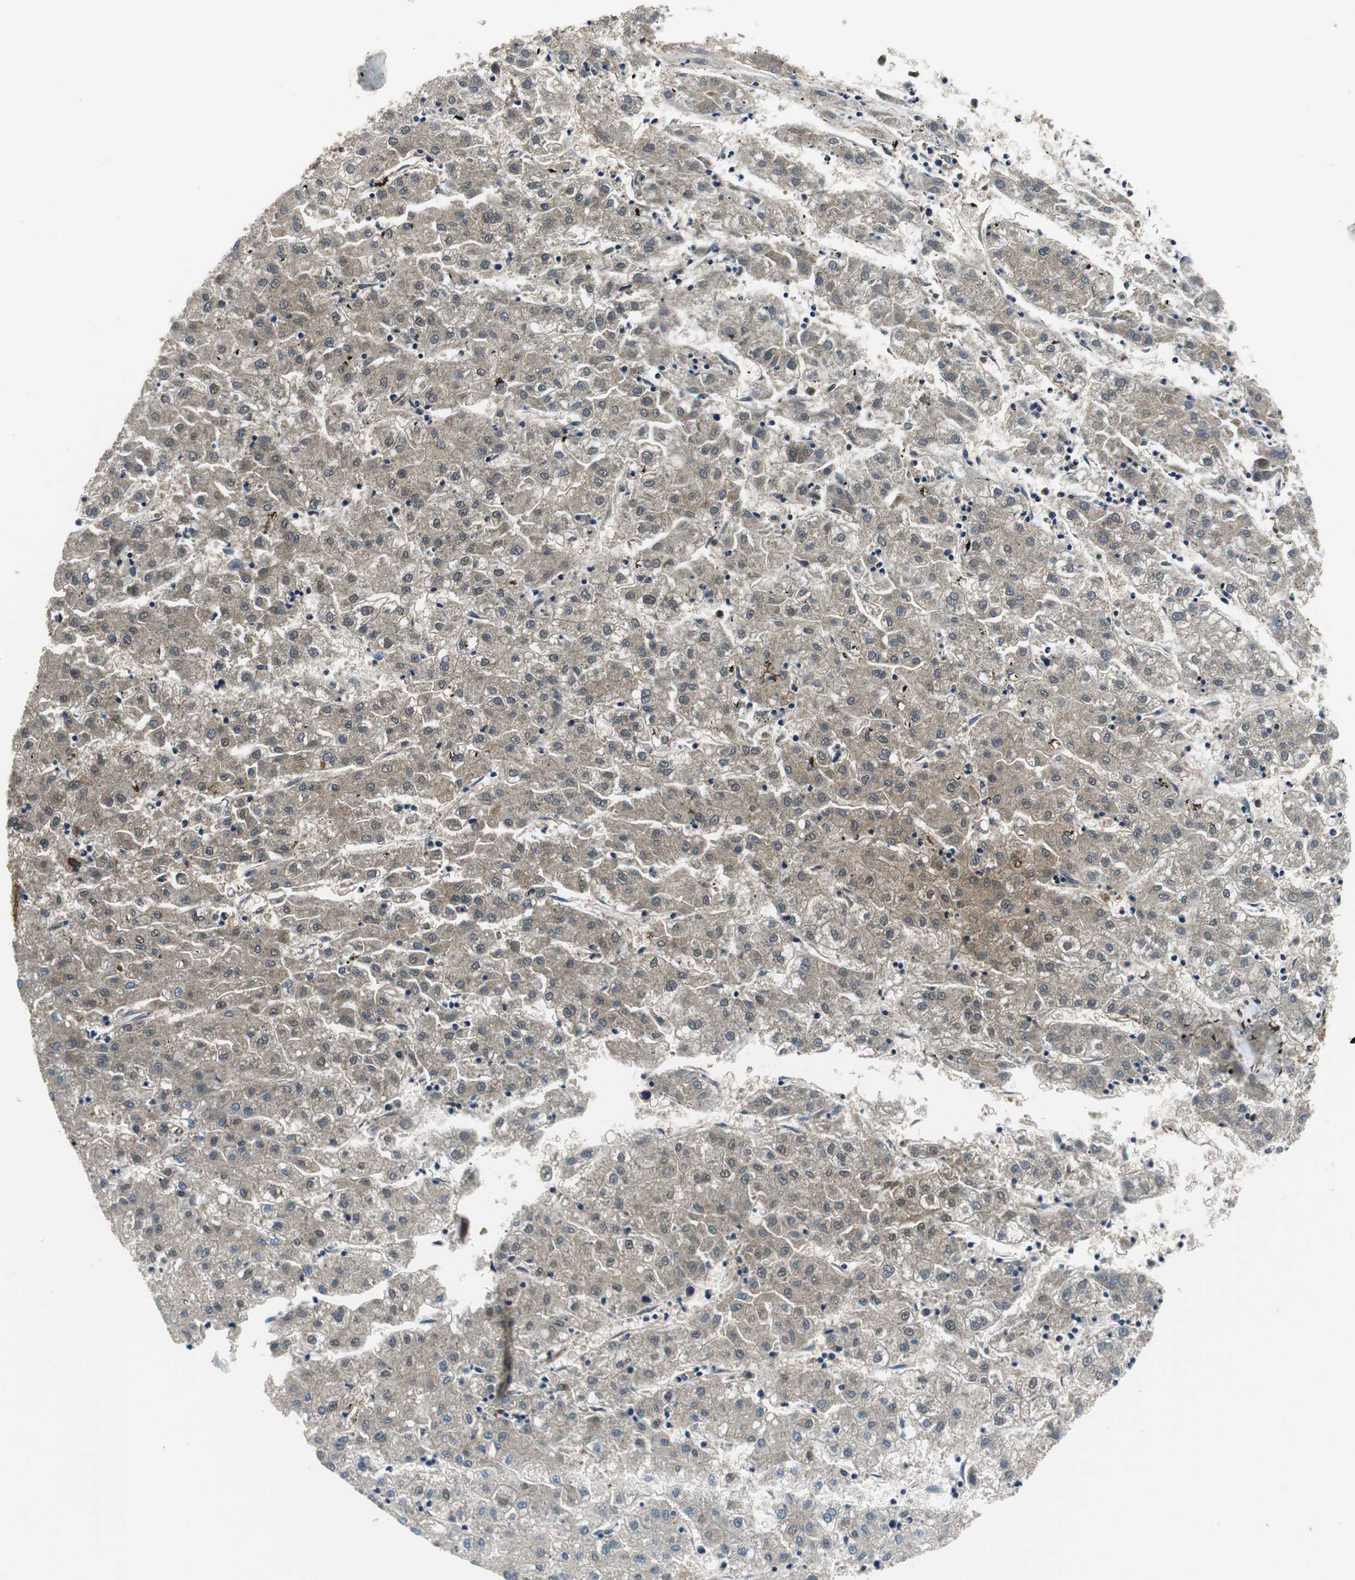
{"staining": {"intensity": "weak", "quantity": "25%-75%", "location": "nuclear"}, "tissue": "liver cancer", "cell_type": "Tumor cells", "image_type": "cancer", "snomed": [{"axis": "morphology", "description": "Carcinoma, Hepatocellular, NOS"}, {"axis": "topography", "description": "Liver"}], "caption": "Liver cancer was stained to show a protein in brown. There is low levels of weak nuclear positivity in approximately 25%-75% of tumor cells.", "gene": "ORM1", "patient": {"sex": "male", "age": 72}}